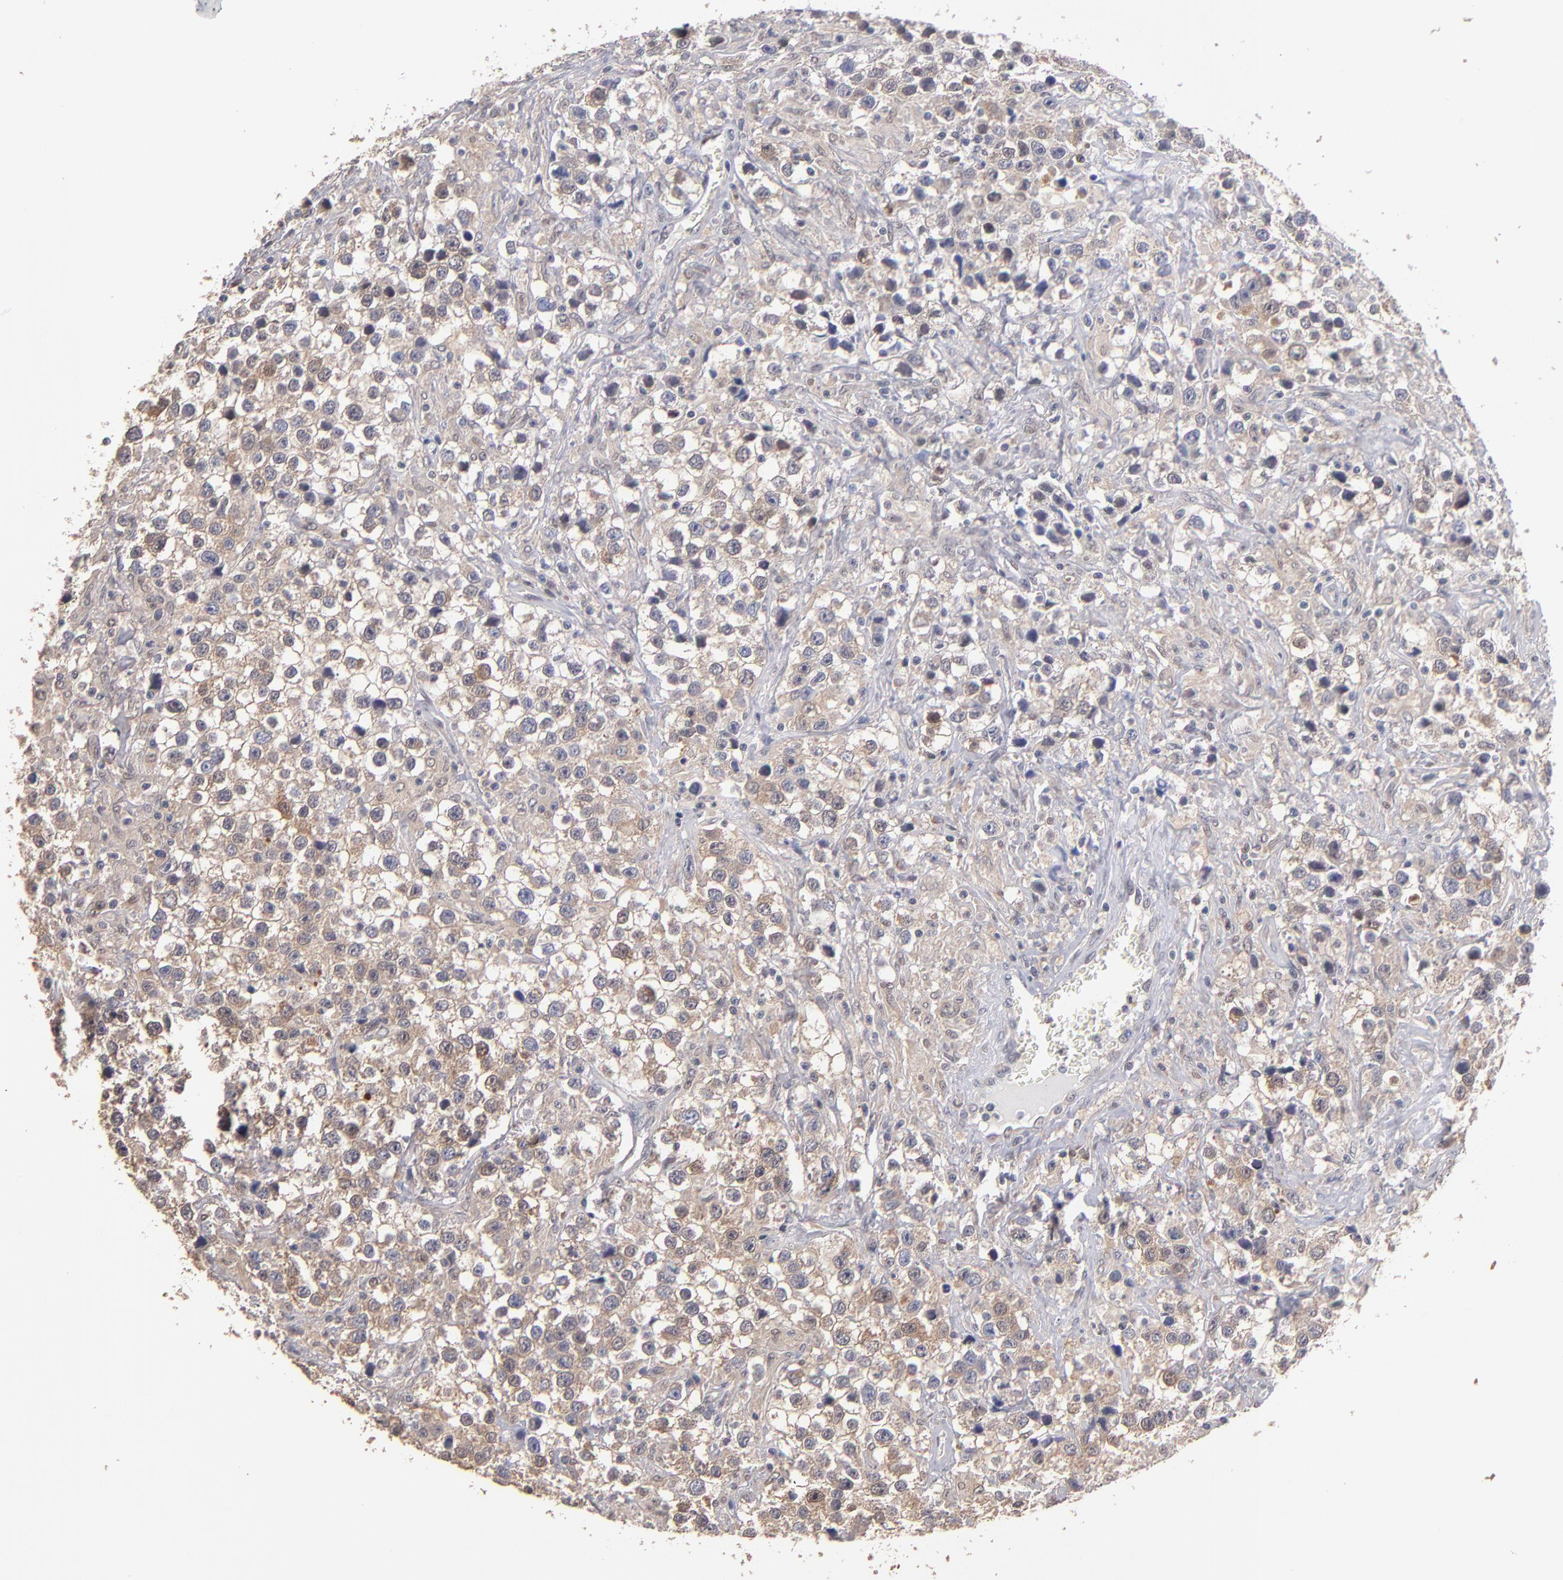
{"staining": {"intensity": "weak", "quantity": "25%-75%", "location": "cytoplasmic/membranous"}, "tissue": "testis cancer", "cell_type": "Tumor cells", "image_type": "cancer", "snomed": [{"axis": "morphology", "description": "Seminoma, NOS"}, {"axis": "topography", "description": "Testis"}], "caption": "IHC staining of testis cancer (seminoma), which shows low levels of weak cytoplasmic/membranous staining in approximately 25%-75% of tumor cells indicating weak cytoplasmic/membranous protein positivity. The staining was performed using DAB (3,3'-diaminobenzidine) (brown) for protein detection and nuclei were counterstained in hematoxylin (blue).", "gene": "PSMD10", "patient": {"sex": "male", "age": 43}}